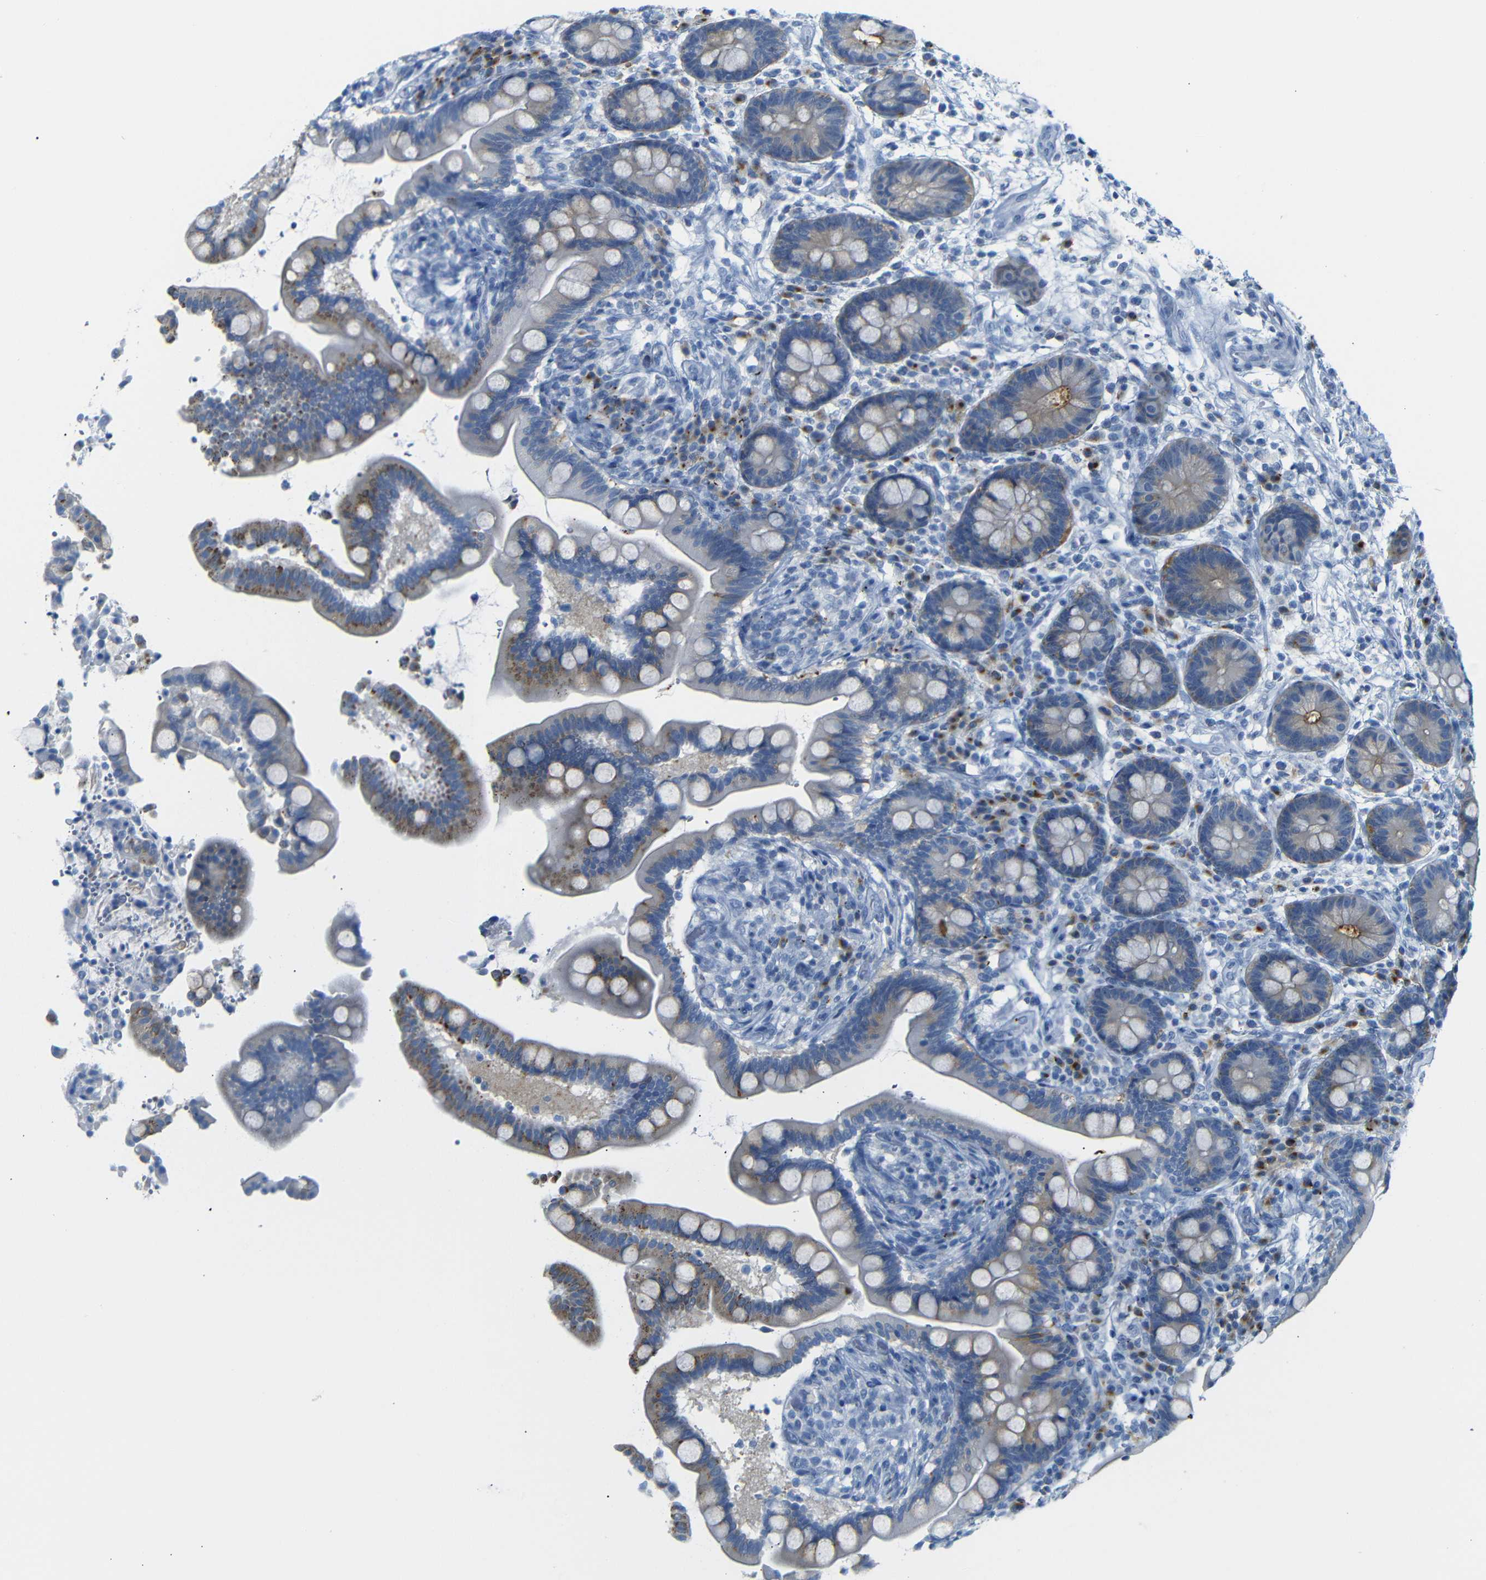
{"staining": {"intensity": "negative", "quantity": "none", "location": "none"}, "tissue": "colon", "cell_type": "Endothelial cells", "image_type": "normal", "snomed": [{"axis": "morphology", "description": "Normal tissue, NOS"}, {"axis": "topography", "description": "Colon"}], "caption": "Immunohistochemistry of benign human colon exhibits no positivity in endothelial cells. (Brightfield microscopy of DAB (3,3'-diaminobenzidine) IHC at high magnification).", "gene": "FCRL1", "patient": {"sex": "male", "age": 73}}